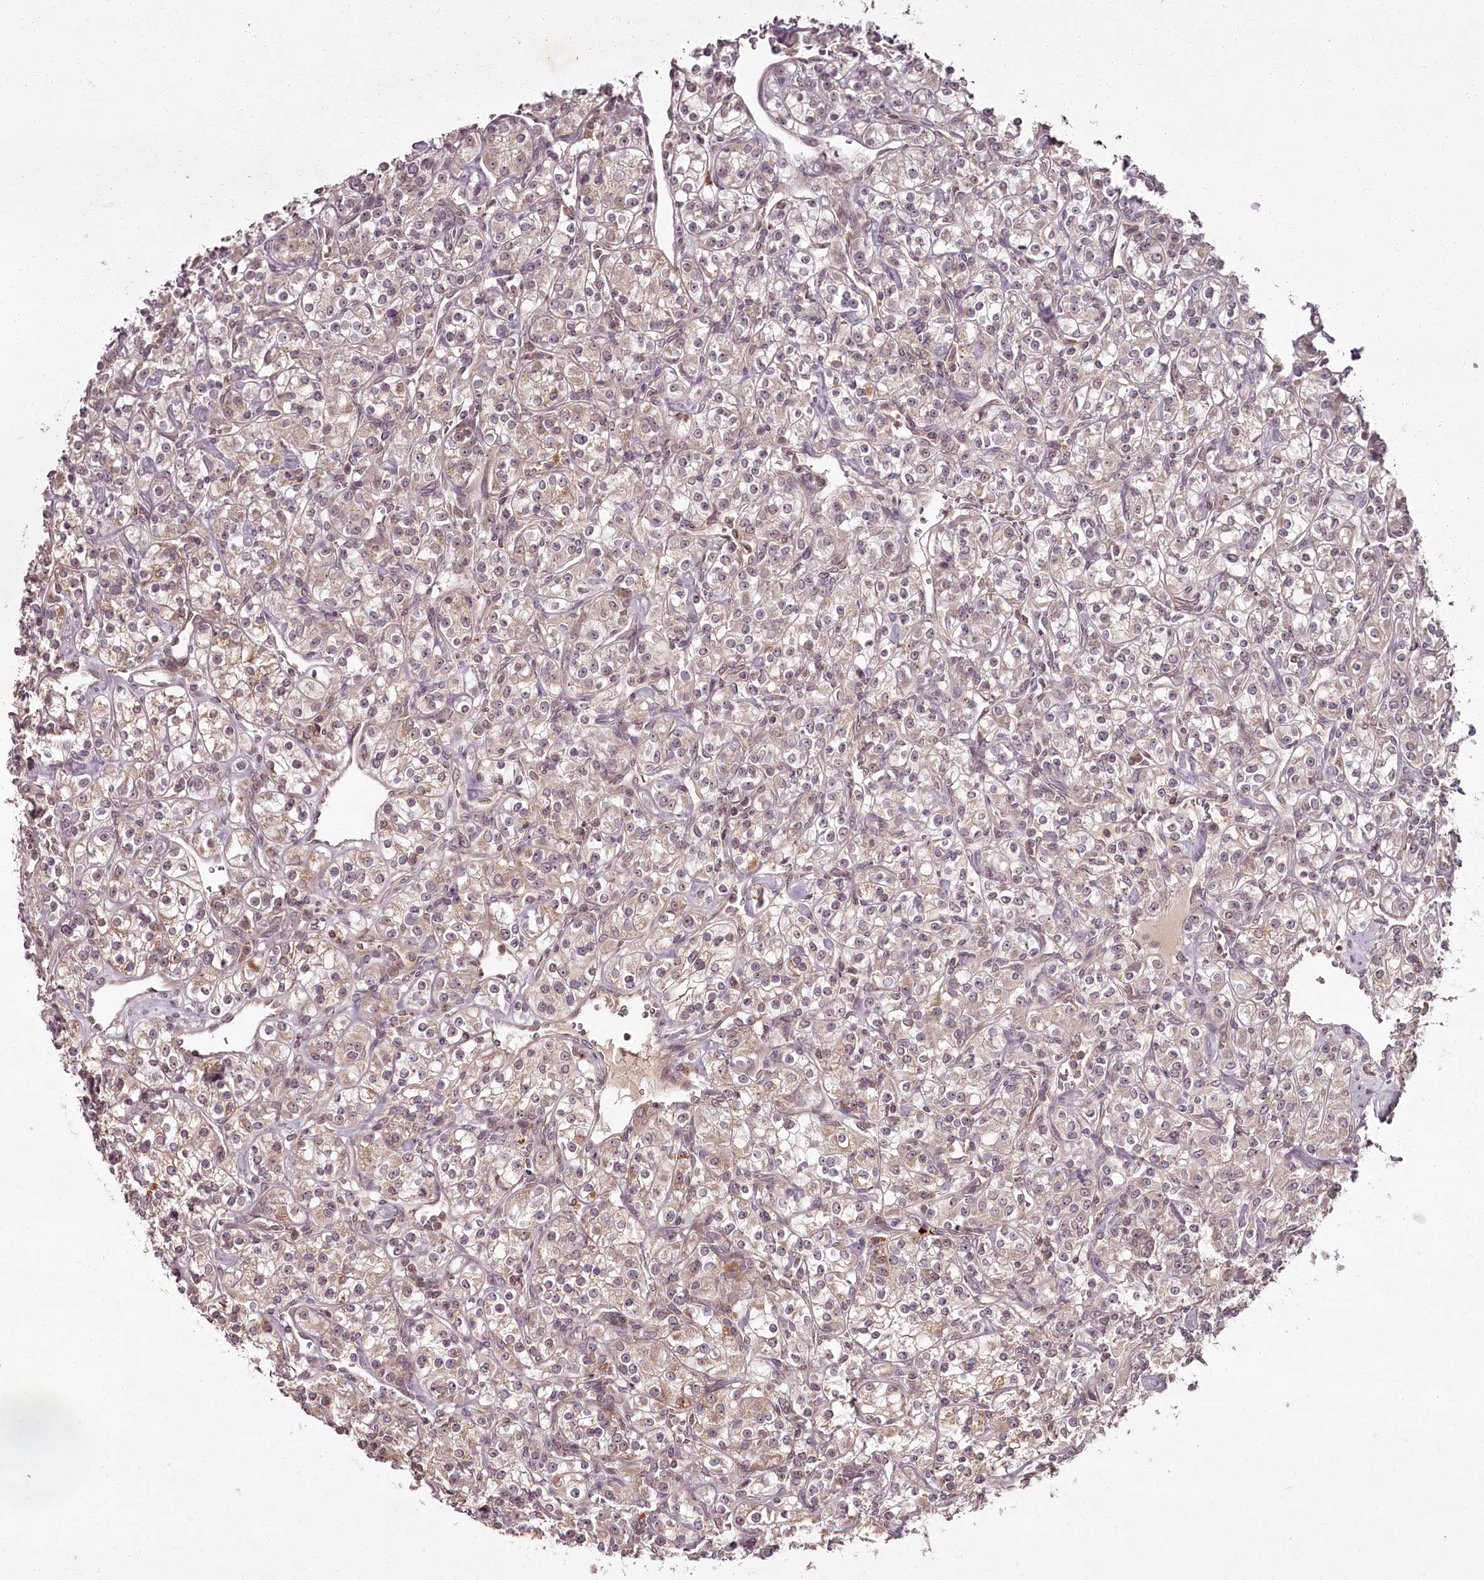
{"staining": {"intensity": "weak", "quantity": "25%-75%", "location": "cytoplasmic/membranous,nuclear"}, "tissue": "renal cancer", "cell_type": "Tumor cells", "image_type": "cancer", "snomed": [{"axis": "morphology", "description": "Adenocarcinoma, NOS"}, {"axis": "topography", "description": "Kidney"}], "caption": "Brown immunohistochemical staining in adenocarcinoma (renal) demonstrates weak cytoplasmic/membranous and nuclear positivity in approximately 25%-75% of tumor cells.", "gene": "PCBP2", "patient": {"sex": "male", "age": 77}}